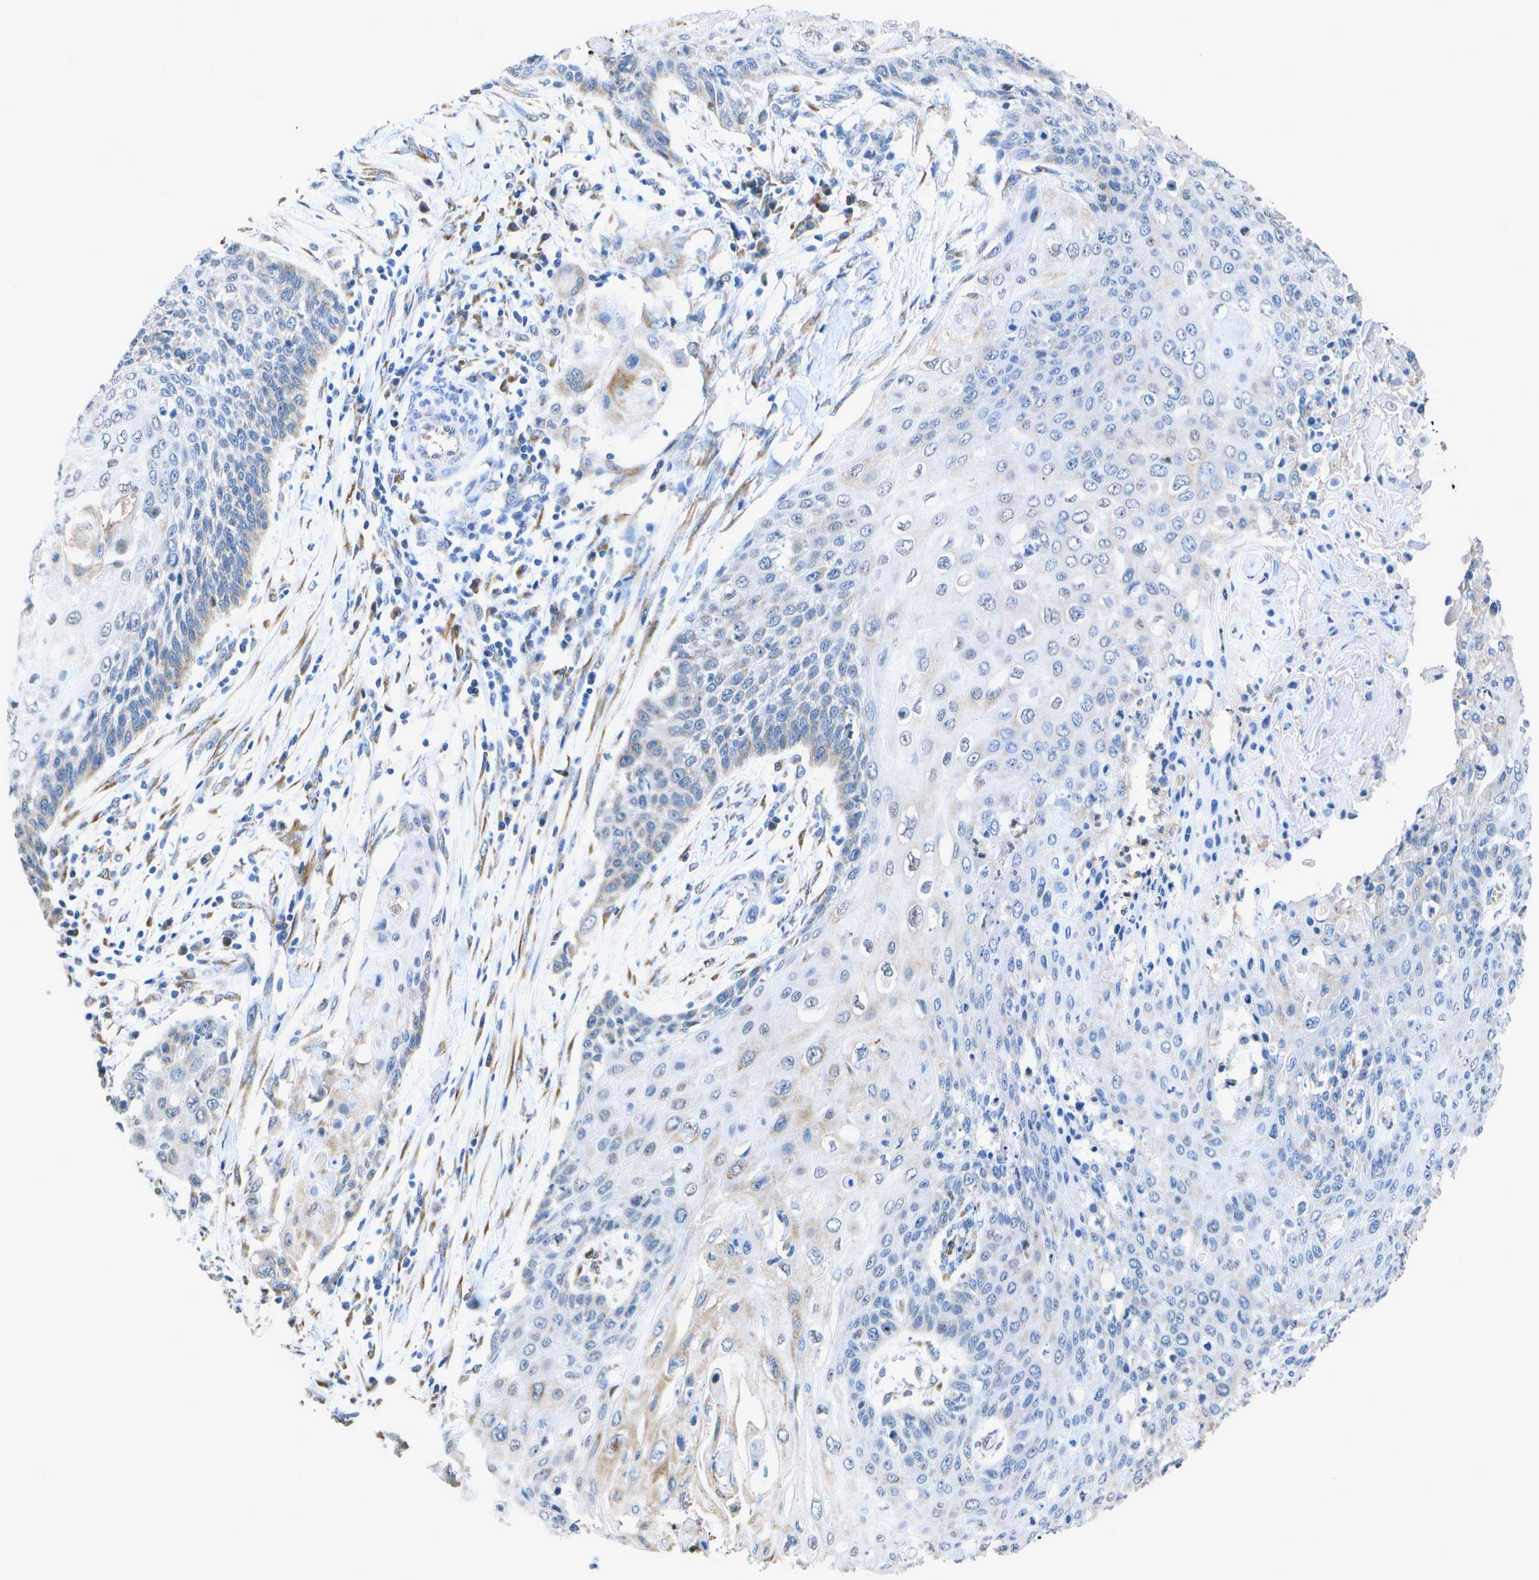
{"staining": {"intensity": "negative", "quantity": "none", "location": "none"}, "tissue": "cervical cancer", "cell_type": "Tumor cells", "image_type": "cancer", "snomed": [{"axis": "morphology", "description": "Squamous cell carcinoma, NOS"}, {"axis": "topography", "description": "Cervix"}], "caption": "Immunohistochemistry image of neoplastic tissue: human cervical squamous cell carcinoma stained with DAB (3,3'-diaminobenzidine) displays no significant protein staining in tumor cells.", "gene": "DSE", "patient": {"sex": "female", "age": 39}}